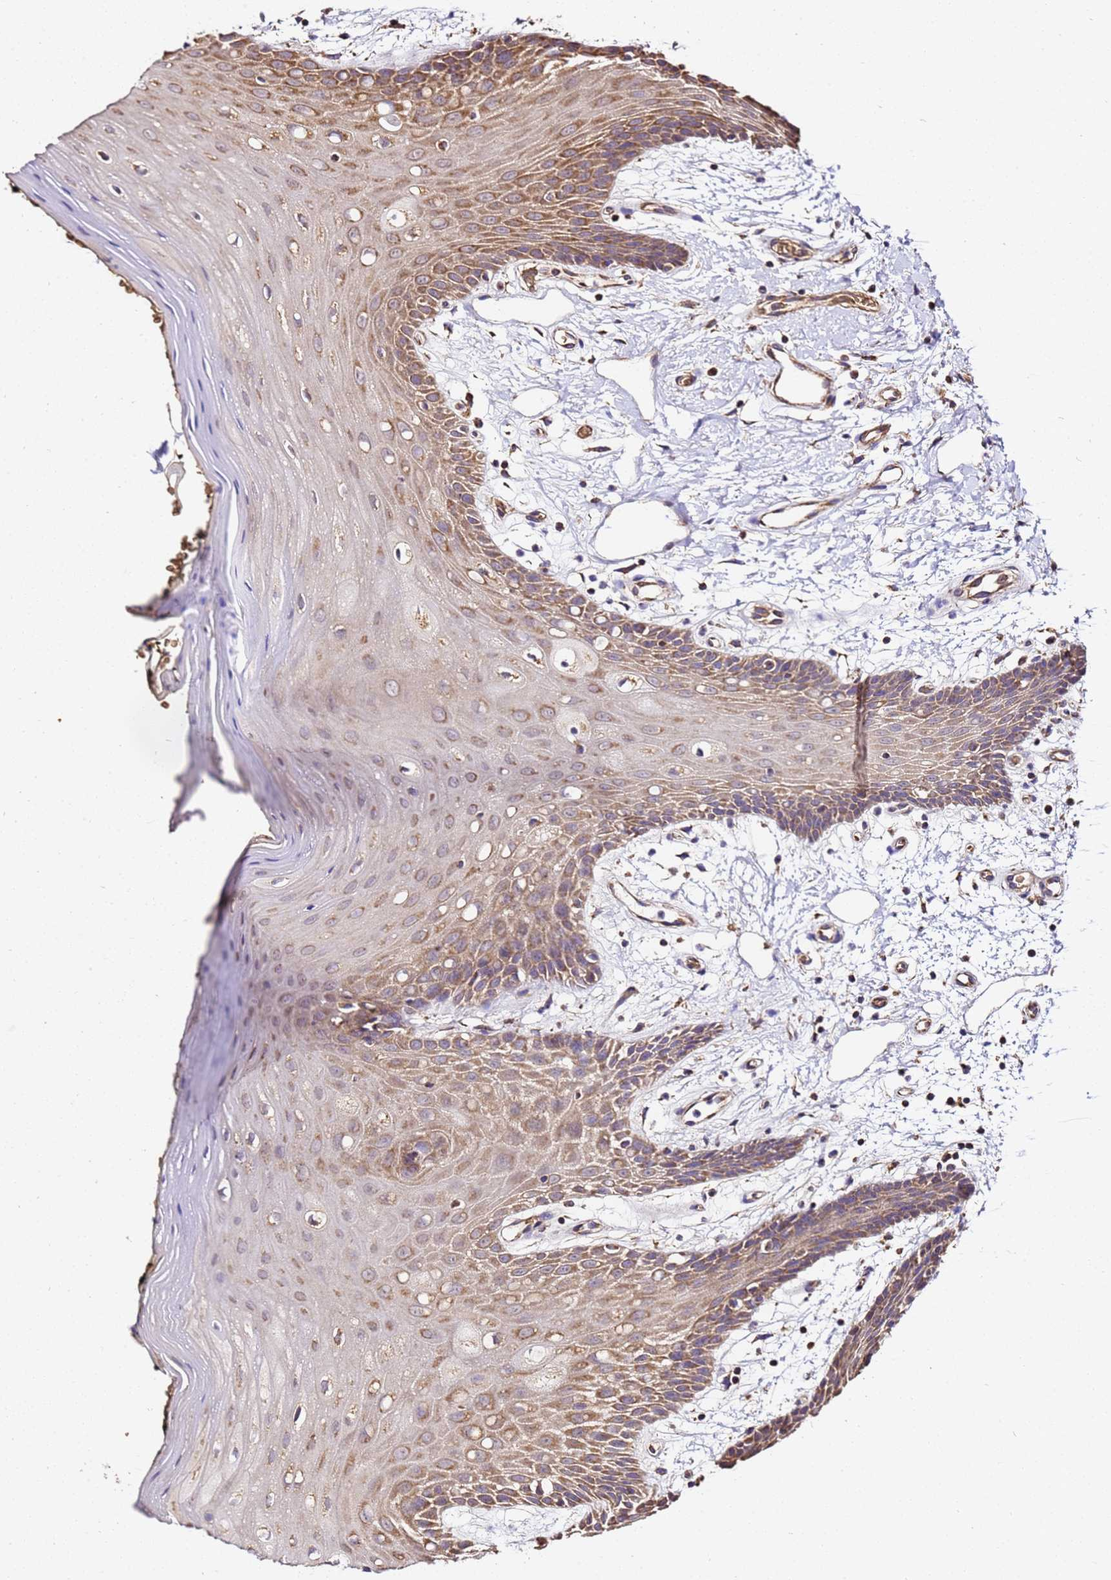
{"staining": {"intensity": "moderate", "quantity": ">75%", "location": "cytoplasmic/membranous"}, "tissue": "oral mucosa", "cell_type": "Squamous epithelial cells", "image_type": "normal", "snomed": [{"axis": "morphology", "description": "Normal tissue, NOS"}, {"axis": "topography", "description": "Oral tissue"}, {"axis": "topography", "description": "Tounge, NOS"}], "caption": "Protein expression analysis of benign human oral mucosa reveals moderate cytoplasmic/membranous expression in about >75% of squamous epithelial cells. (Brightfield microscopy of DAB IHC at high magnification).", "gene": "LRRIQ1", "patient": {"sex": "female", "age": 59}}